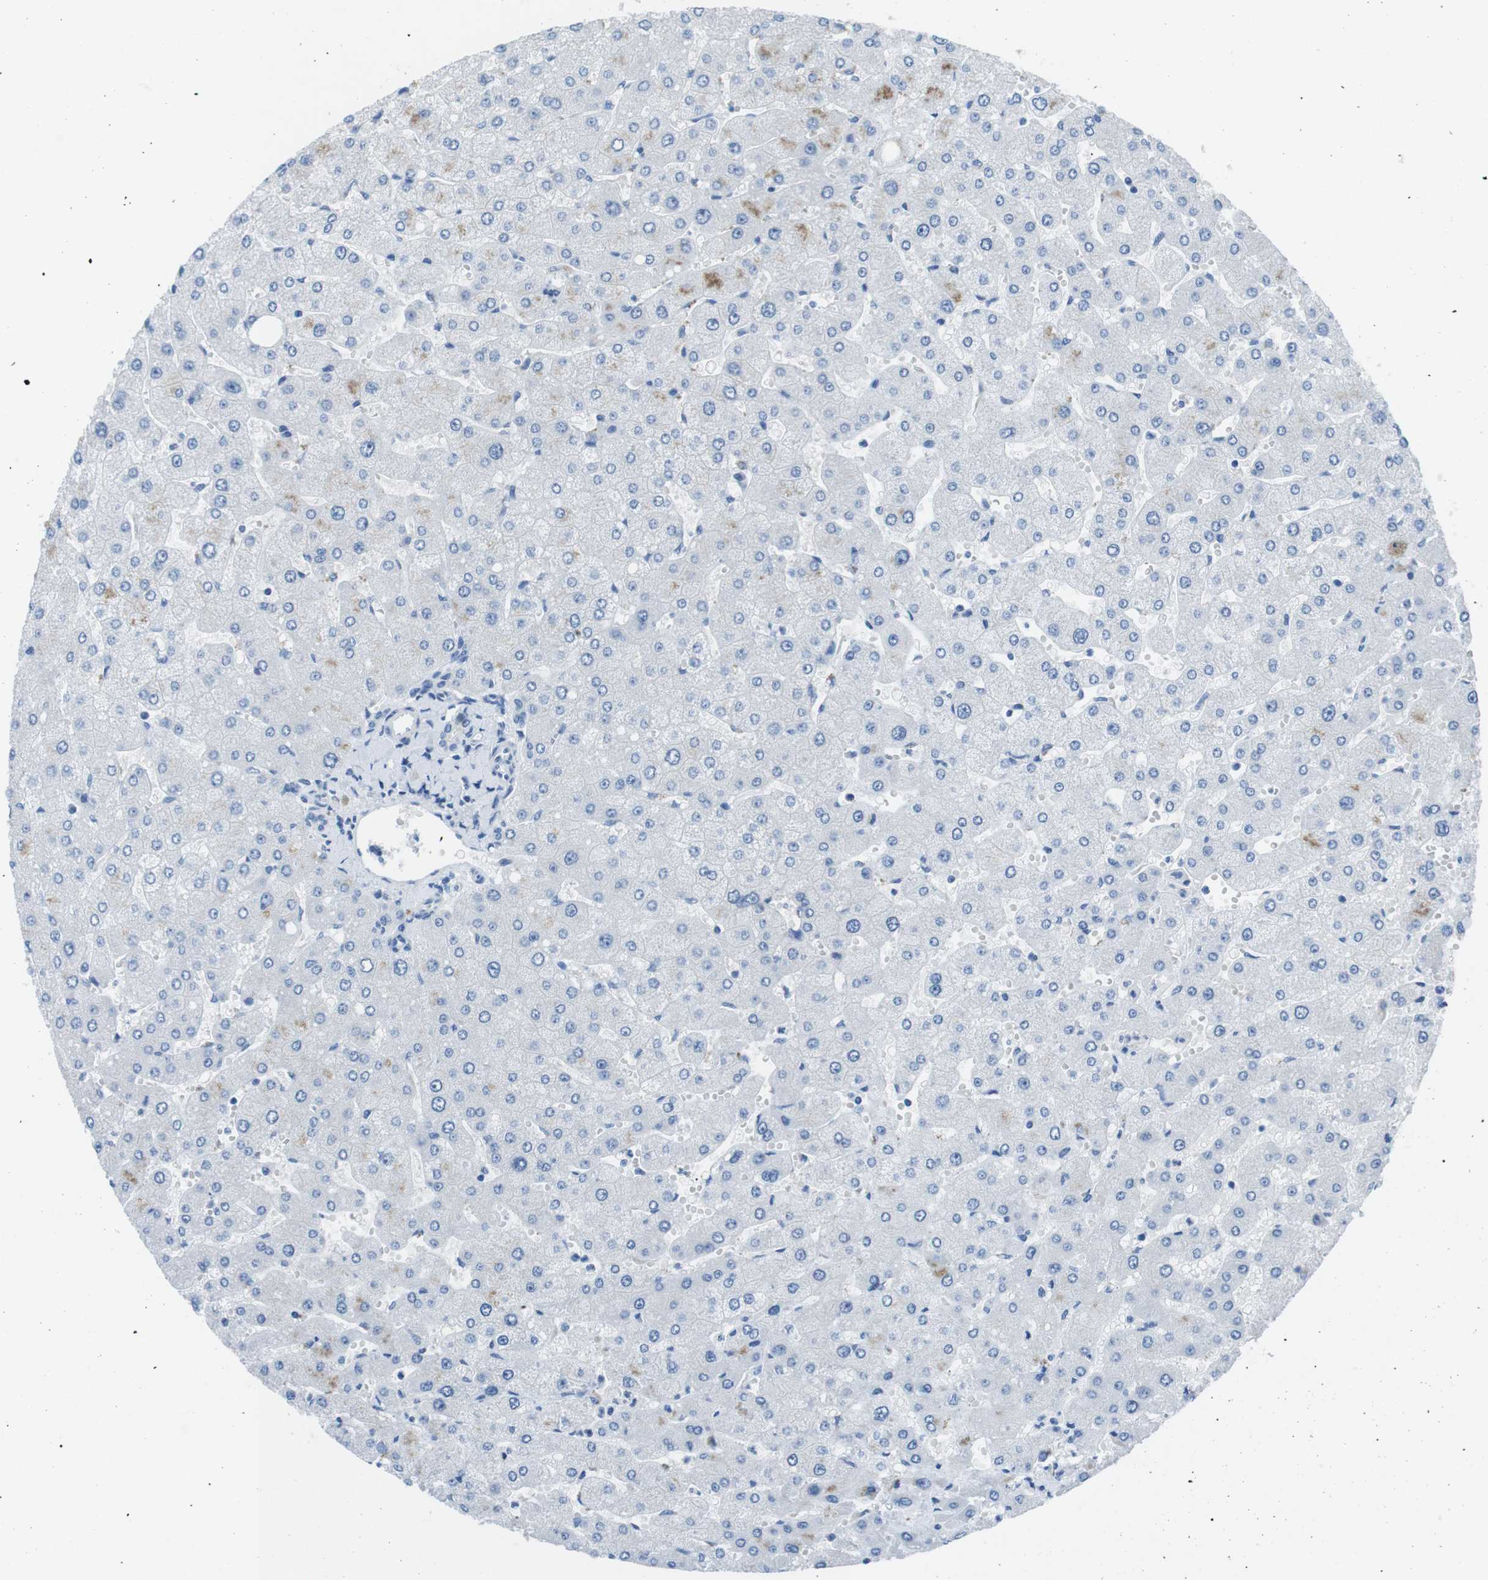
{"staining": {"intensity": "negative", "quantity": "none", "location": "none"}, "tissue": "liver", "cell_type": "Cholangiocytes", "image_type": "normal", "snomed": [{"axis": "morphology", "description": "Normal tissue, NOS"}, {"axis": "topography", "description": "Liver"}], "caption": "High magnification brightfield microscopy of benign liver stained with DAB (brown) and counterstained with hematoxylin (blue): cholangiocytes show no significant staining.", "gene": "MUC2", "patient": {"sex": "male", "age": 55}}